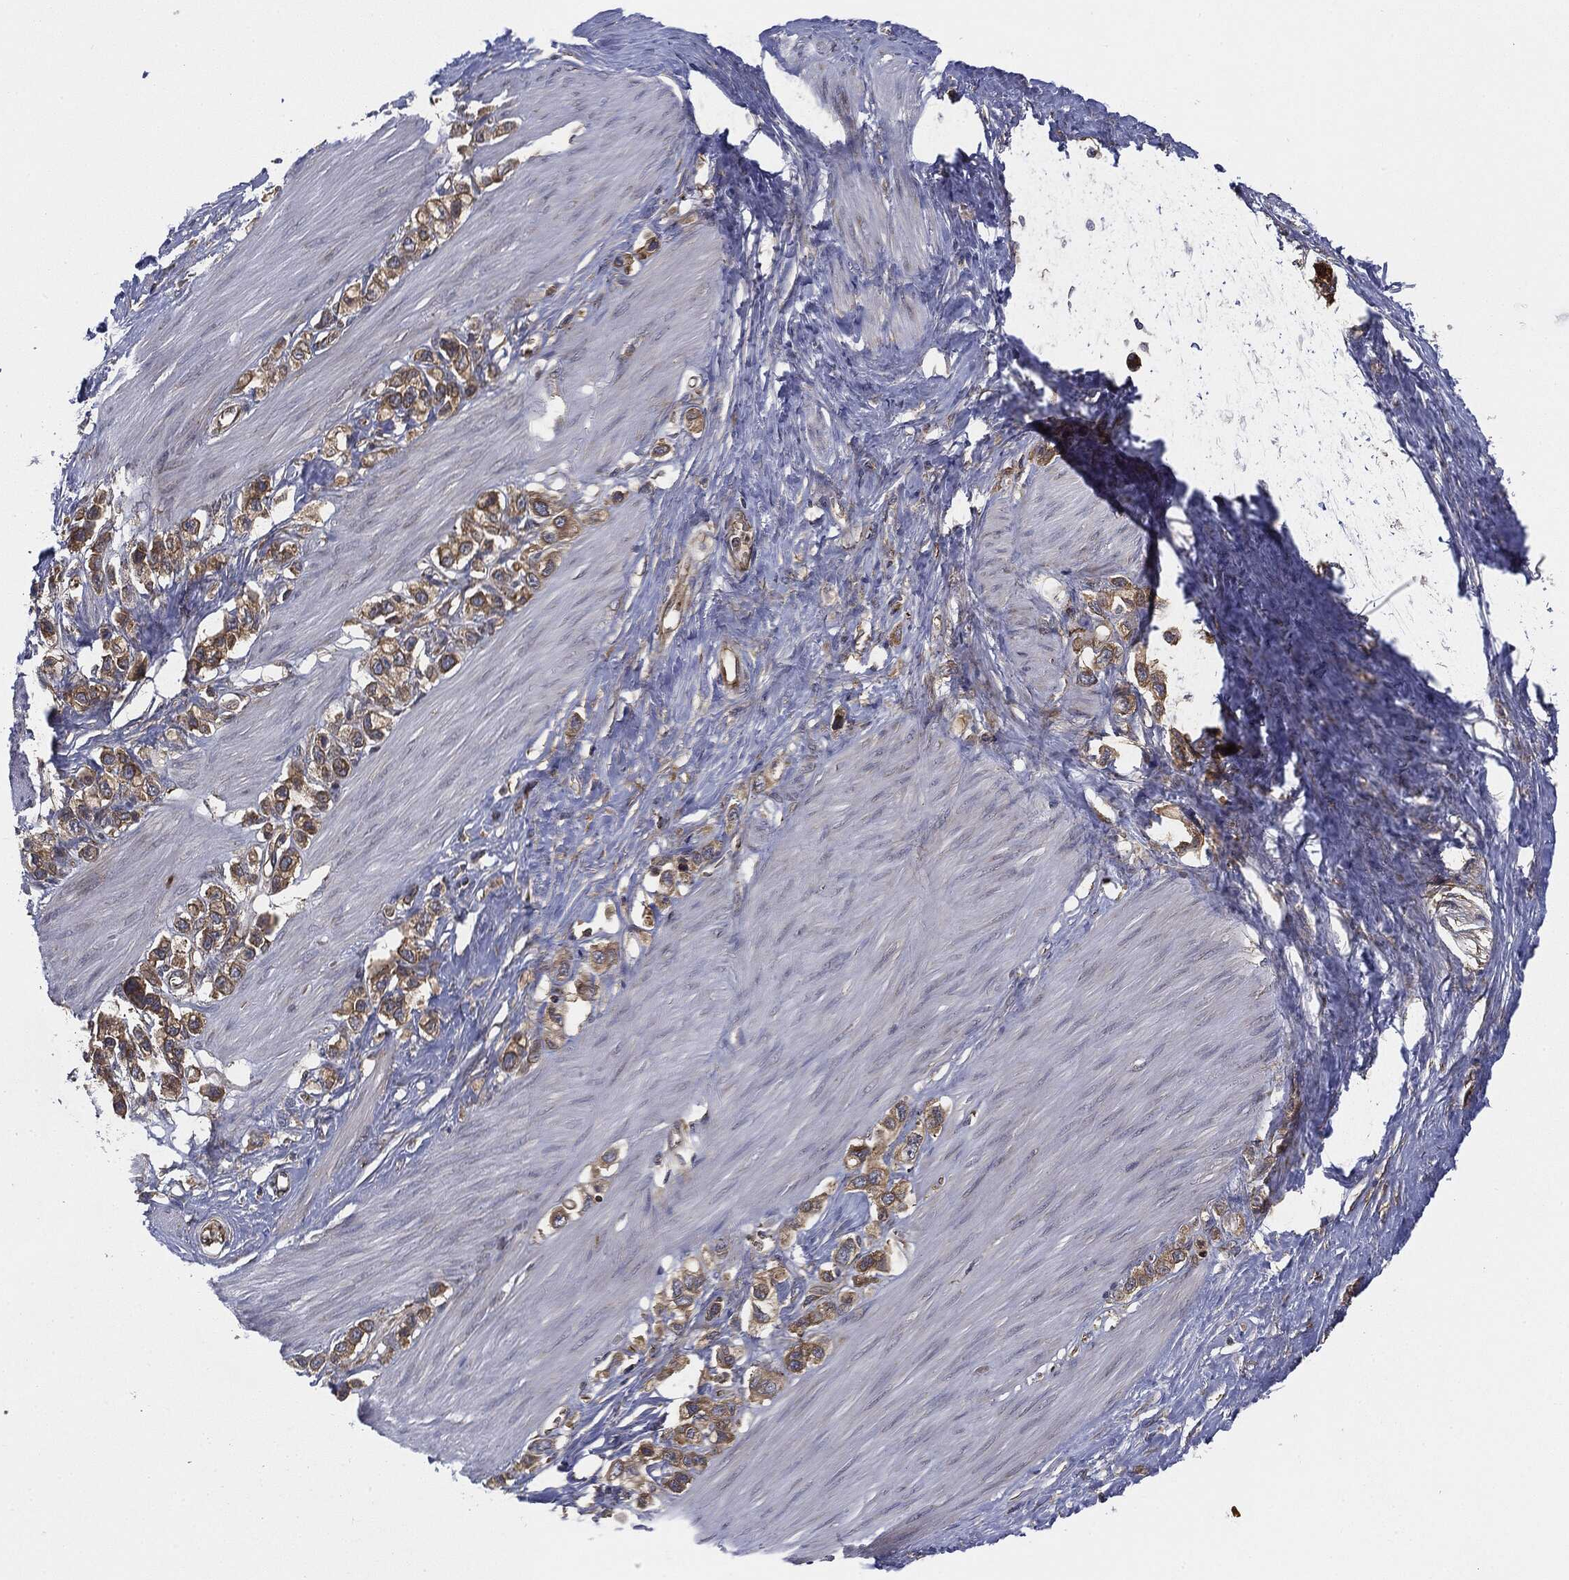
{"staining": {"intensity": "weak", "quantity": ">75%", "location": "cytoplasmic/membranous"}, "tissue": "stomach cancer", "cell_type": "Tumor cells", "image_type": "cancer", "snomed": [{"axis": "morphology", "description": "Normal tissue, NOS"}, {"axis": "morphology", "description": "Adenocarcinoma, NOS"}, {"axis": "morphology", "description": "Adenocarcinoma, High grade"}, {"axis": "topography", "description": "Stomach, upper"}, {"axis": "topography", "description": "Stomach"}], "caption": "DAB immunohistochemical staining of human stomach cancer reveals weak cytoplasmic/membranous protein staining in approximately >75% of tumor cells.", "gene": "EIF2AK2", "patient": {"sex": "female", "age": 65}}